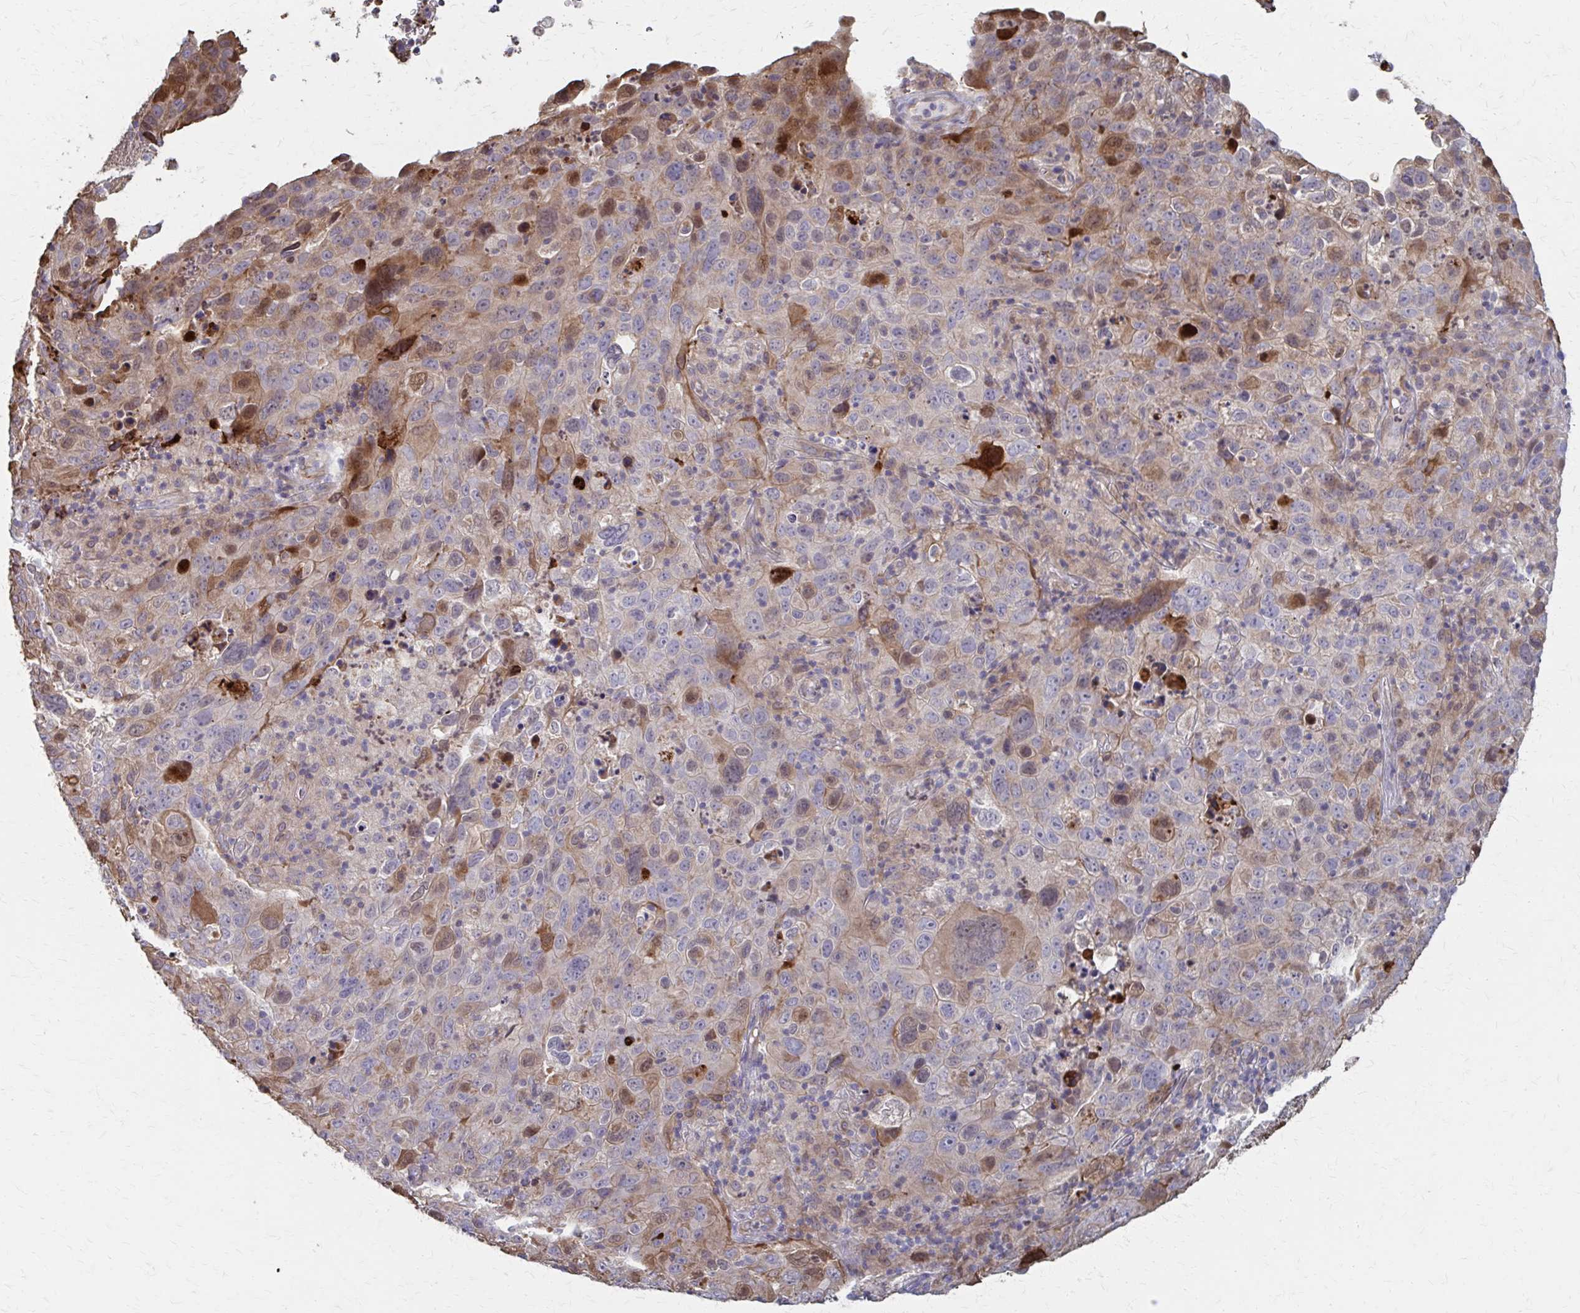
{"staining": {"intensity": "moderate", "quantity": "<25%", "location": "cytoplasmic/membranous,nuclear"}, "tissue": "cervical cancer", "cell_type": "Tumor cells", "image_type": "cancer", "snomed": [{"axis": "morphology", "description": "Squamous cell carcinoma, NOS"}, {"axis": "topography", "description": "Cervix"}], "caption": "Immunohistochemical staining of human squamous cell carcinoma (cervical) shows moderate cytoplasmic/membranous and nuclear protein expression in about <25% of tumor cells.", "gene": "MMP14", "patient": {"sex": "female", "age": 44}}